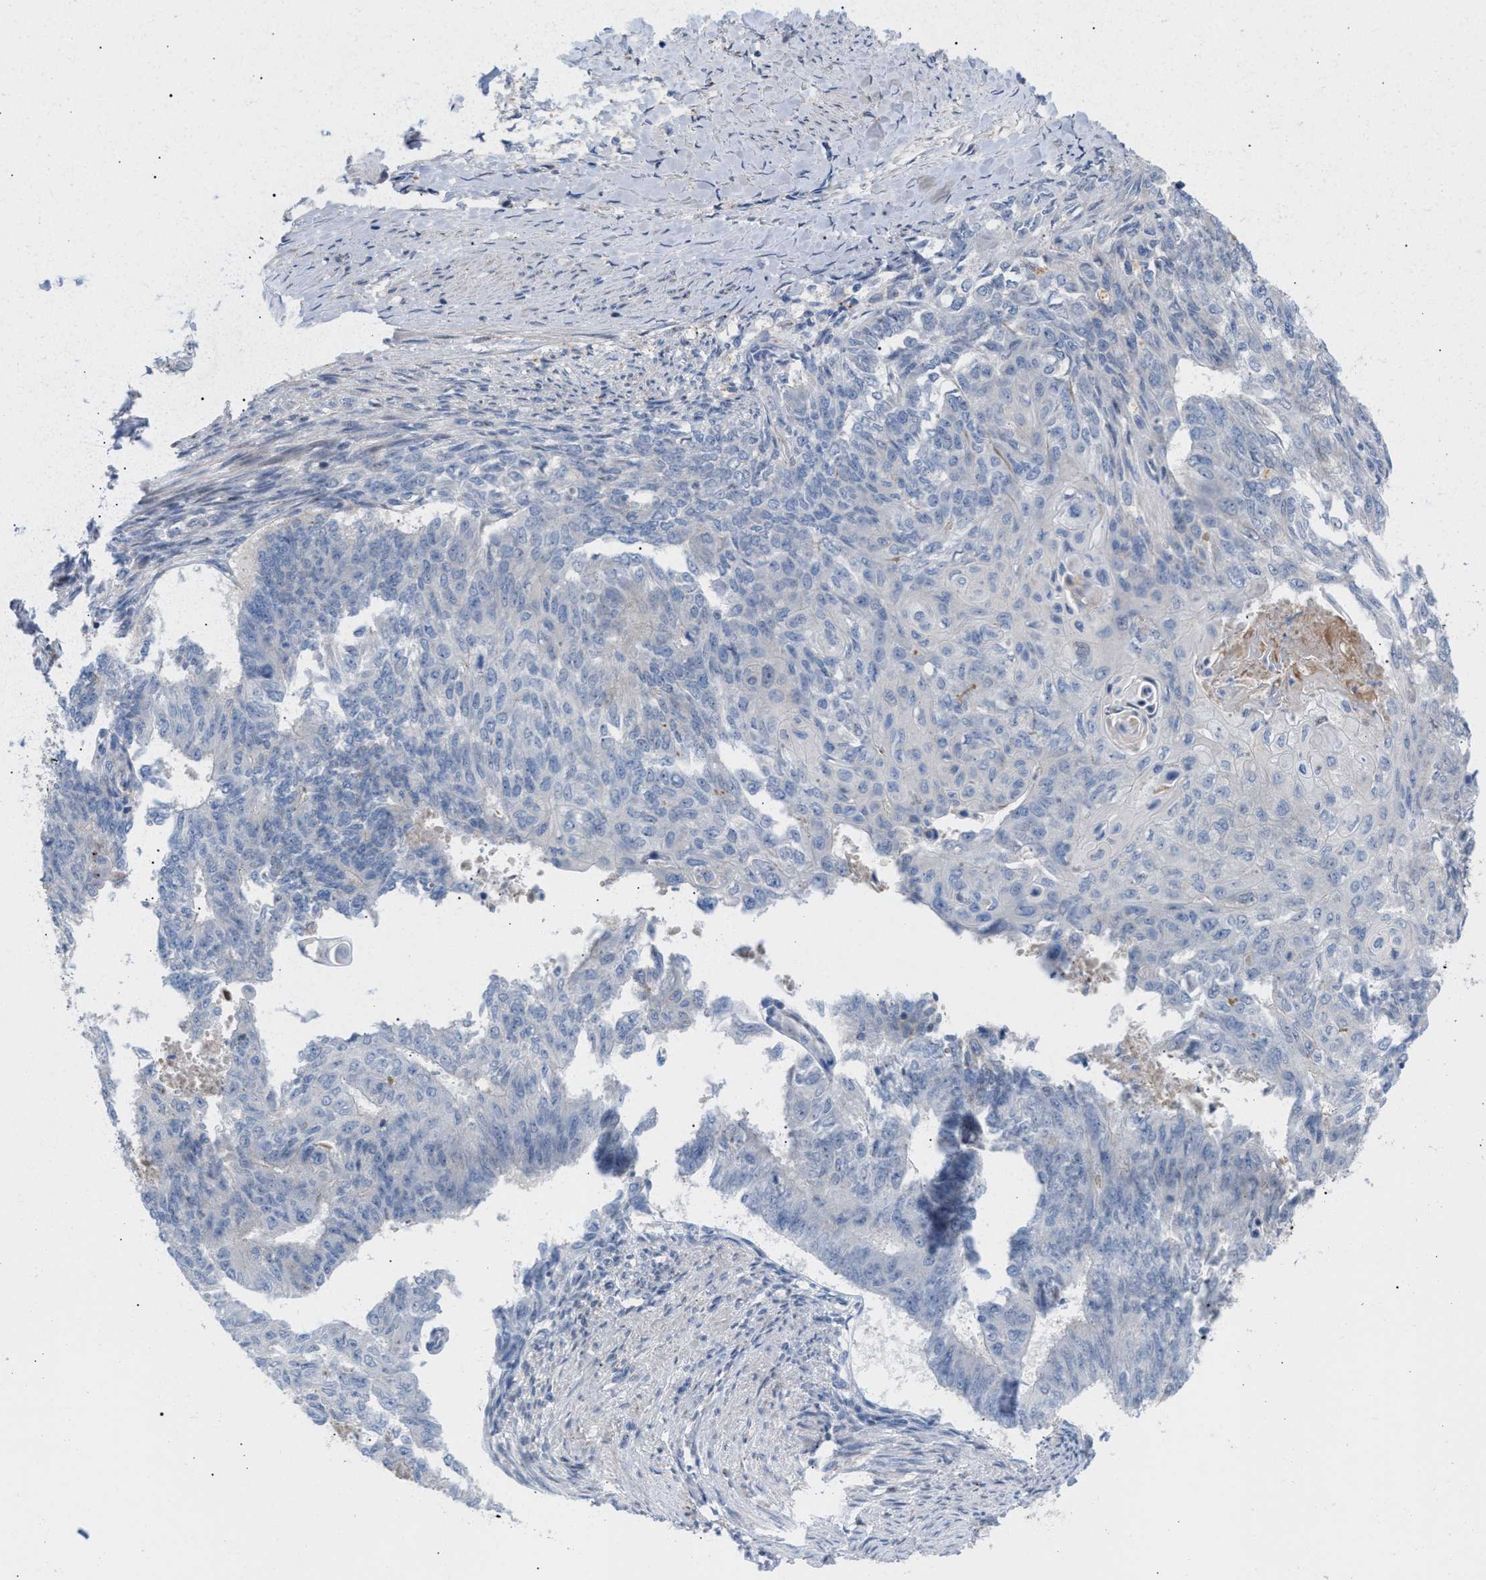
{"staining": {"intensity": "negative", "quantity": "none", "location": "none"}, "tissue": "endometrial cancer", "cell_type": "Tumor cells", "image_type": "cancer", "snomed": [{"axis": "morphology", "description": "Adenocarcinoma, NOS"}, {"axis": "topography", "description": "Endometrium"}], "caption": "This histopathology image is of endometrial cancer (adenocarcinoma) stained with IHC to label a protein in brown with the nuclei are counter-stained blue. There is no staining in tumor cells.", "gene": "MBTD1", "patient": {"sex": "female", "age": 32}}